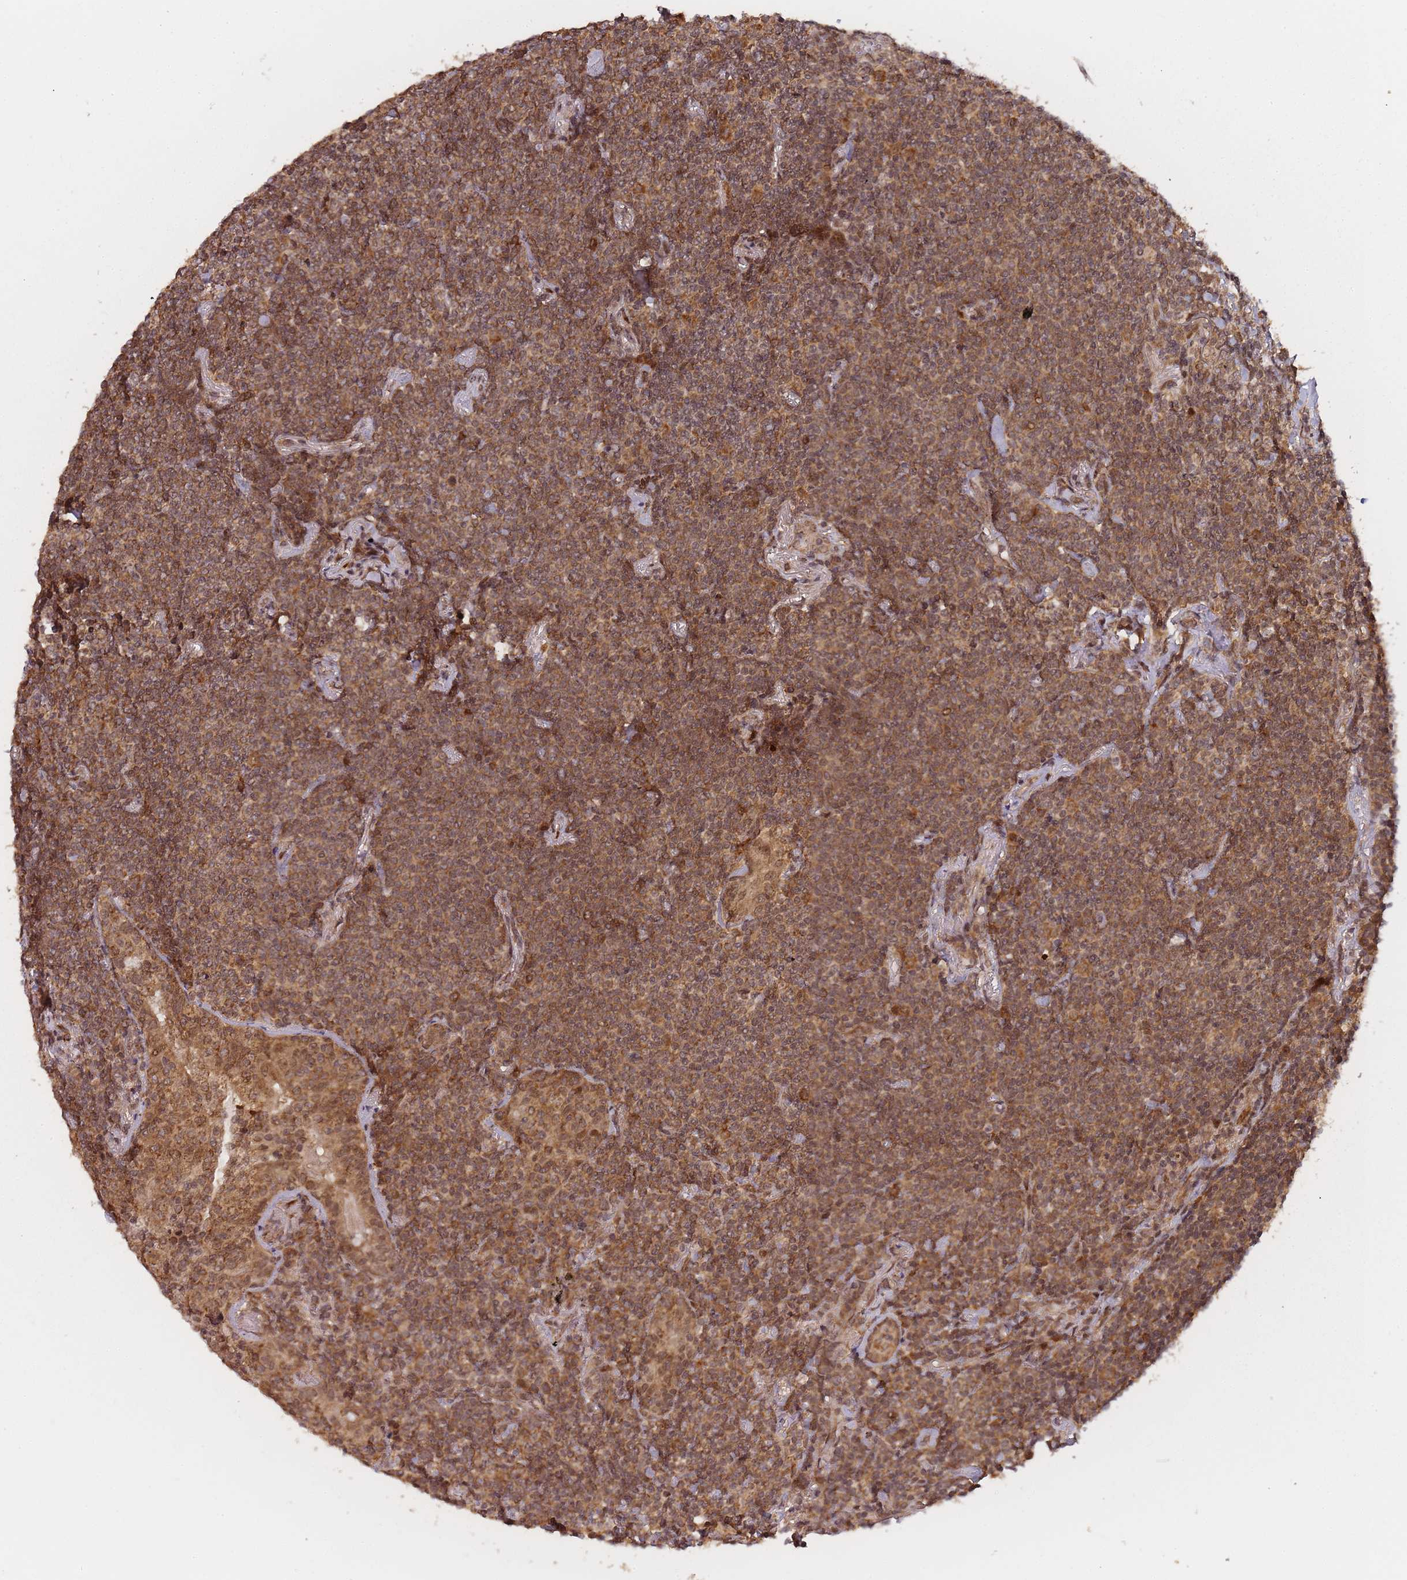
{"staining": {"intensity": "moderate", "quantity": ">75%", "location": "cytoplasmic/membranous,nuclear"}, "tissue": "lymphoma", "cell_type": "Tumor cells", "image_type": "cancer", "snomed": [{"axis": "morphology", "description": "Malignant lymphoma, non-Hodgkin's type, Low grade"}, {"axis": "topography", "description": "Lung"}], "caption": "Protein expression analysis of low-grade malignant lymphoma, non-Hodgkin's type displays moderate cytoplasmic/membranous and nuclear expression in about >75% of tumor cells. (DAB (3,3'-diaminobenzidine) IHC, brown staining for protein, blue staining for nuclei).", "gene": "ZNF497", "patient": {"sex": "female", "age": 71}}